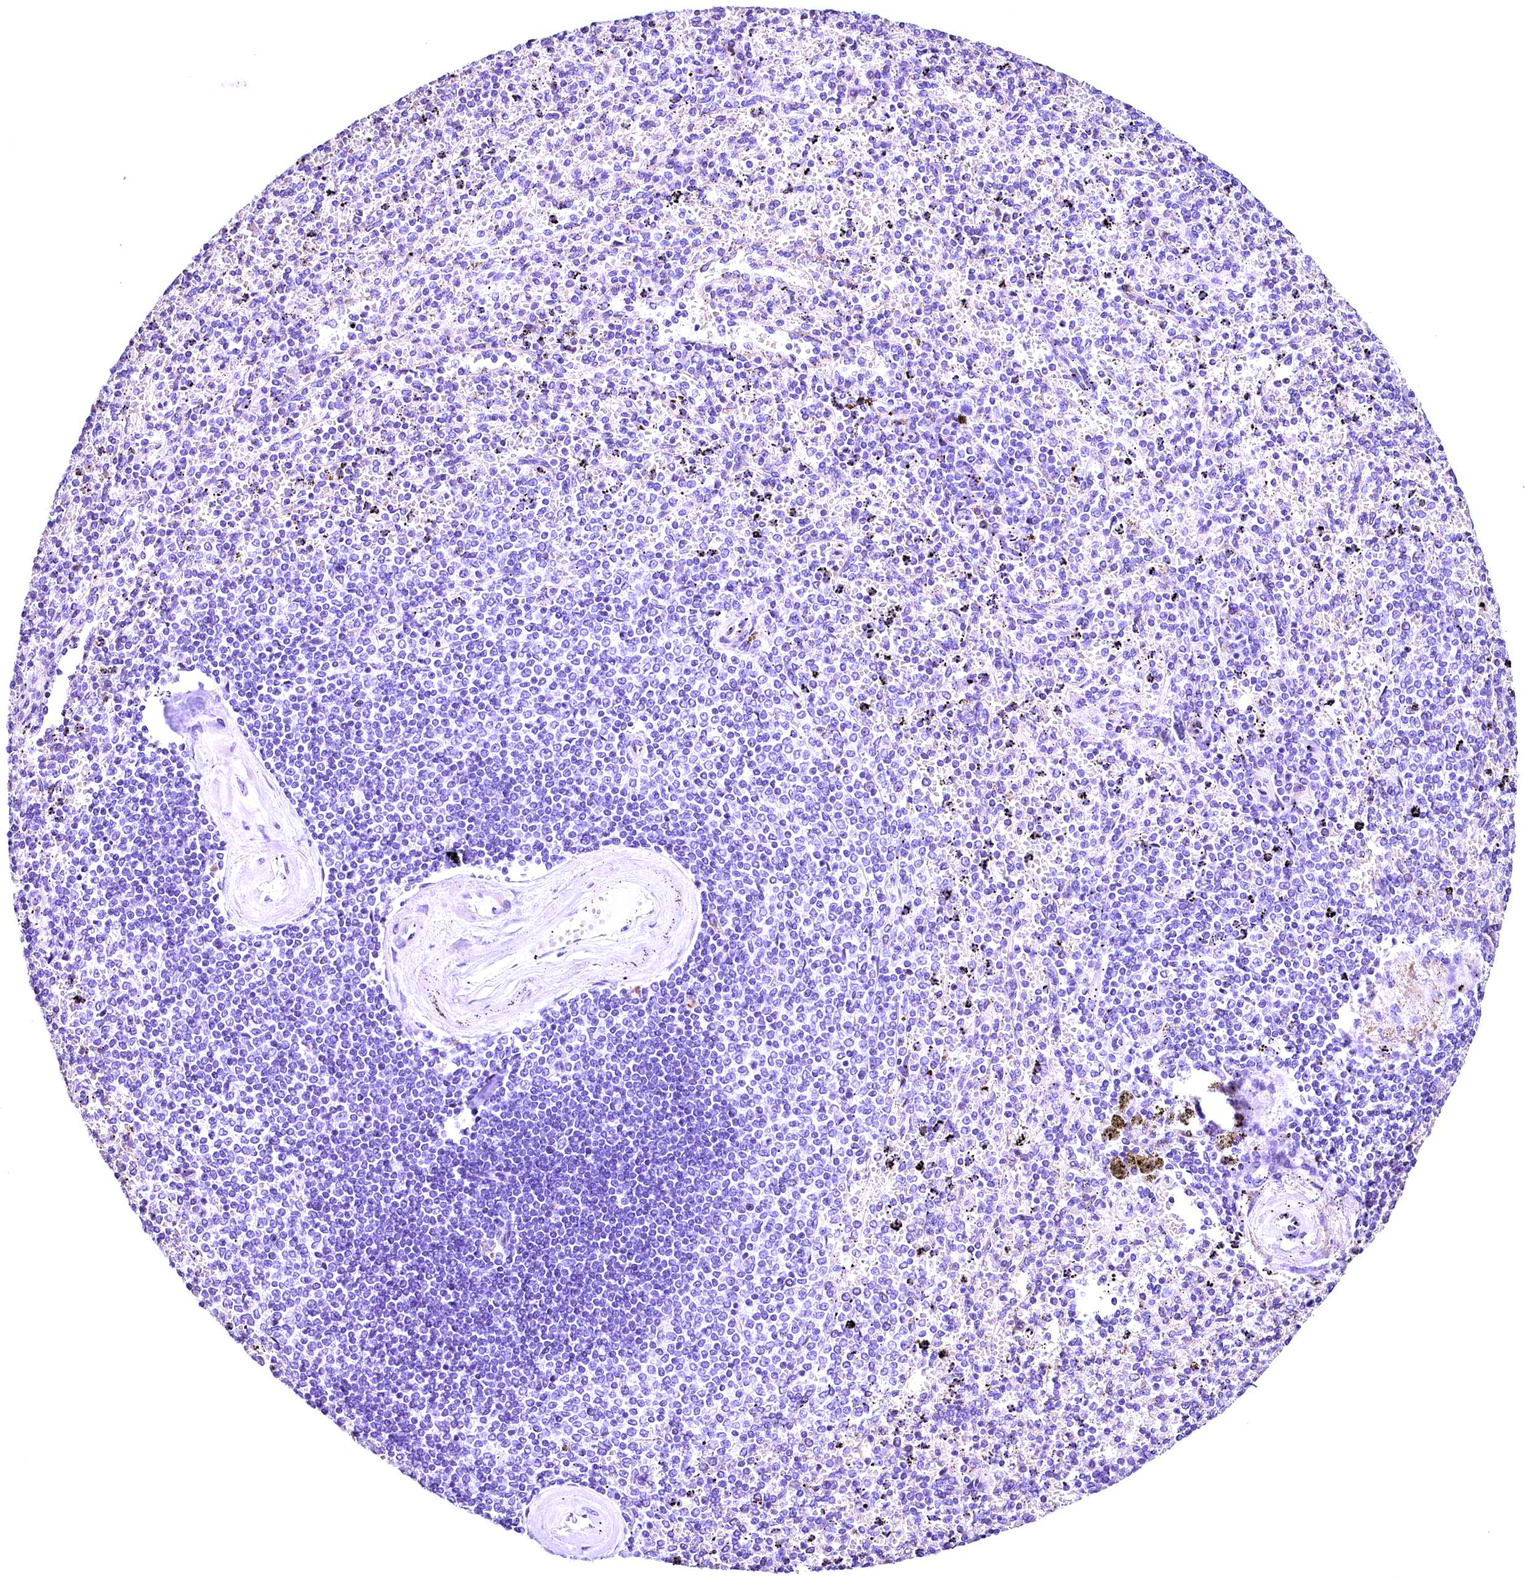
{"staining": {"intensity": "negative", "quantity": "none", "location": "none"}, "tissue": "spleen", "cell_type": "Cells in red pulp", "image_type": "normal", "snomed": [{"axis": "morphology", "description": "Normal tissue, NOS"}, {"axis": "topography", "description": "Spleen"}], "caption": "This photomicrograph is of normal spleen stained with immunohistochemistry (IHC) to label a protein in brown with the nuclei are counter-stained blue. There is no staining in cells in red pulp.", "gene": "ACAA2", "patient": {"sex": "male", "age": 82}}